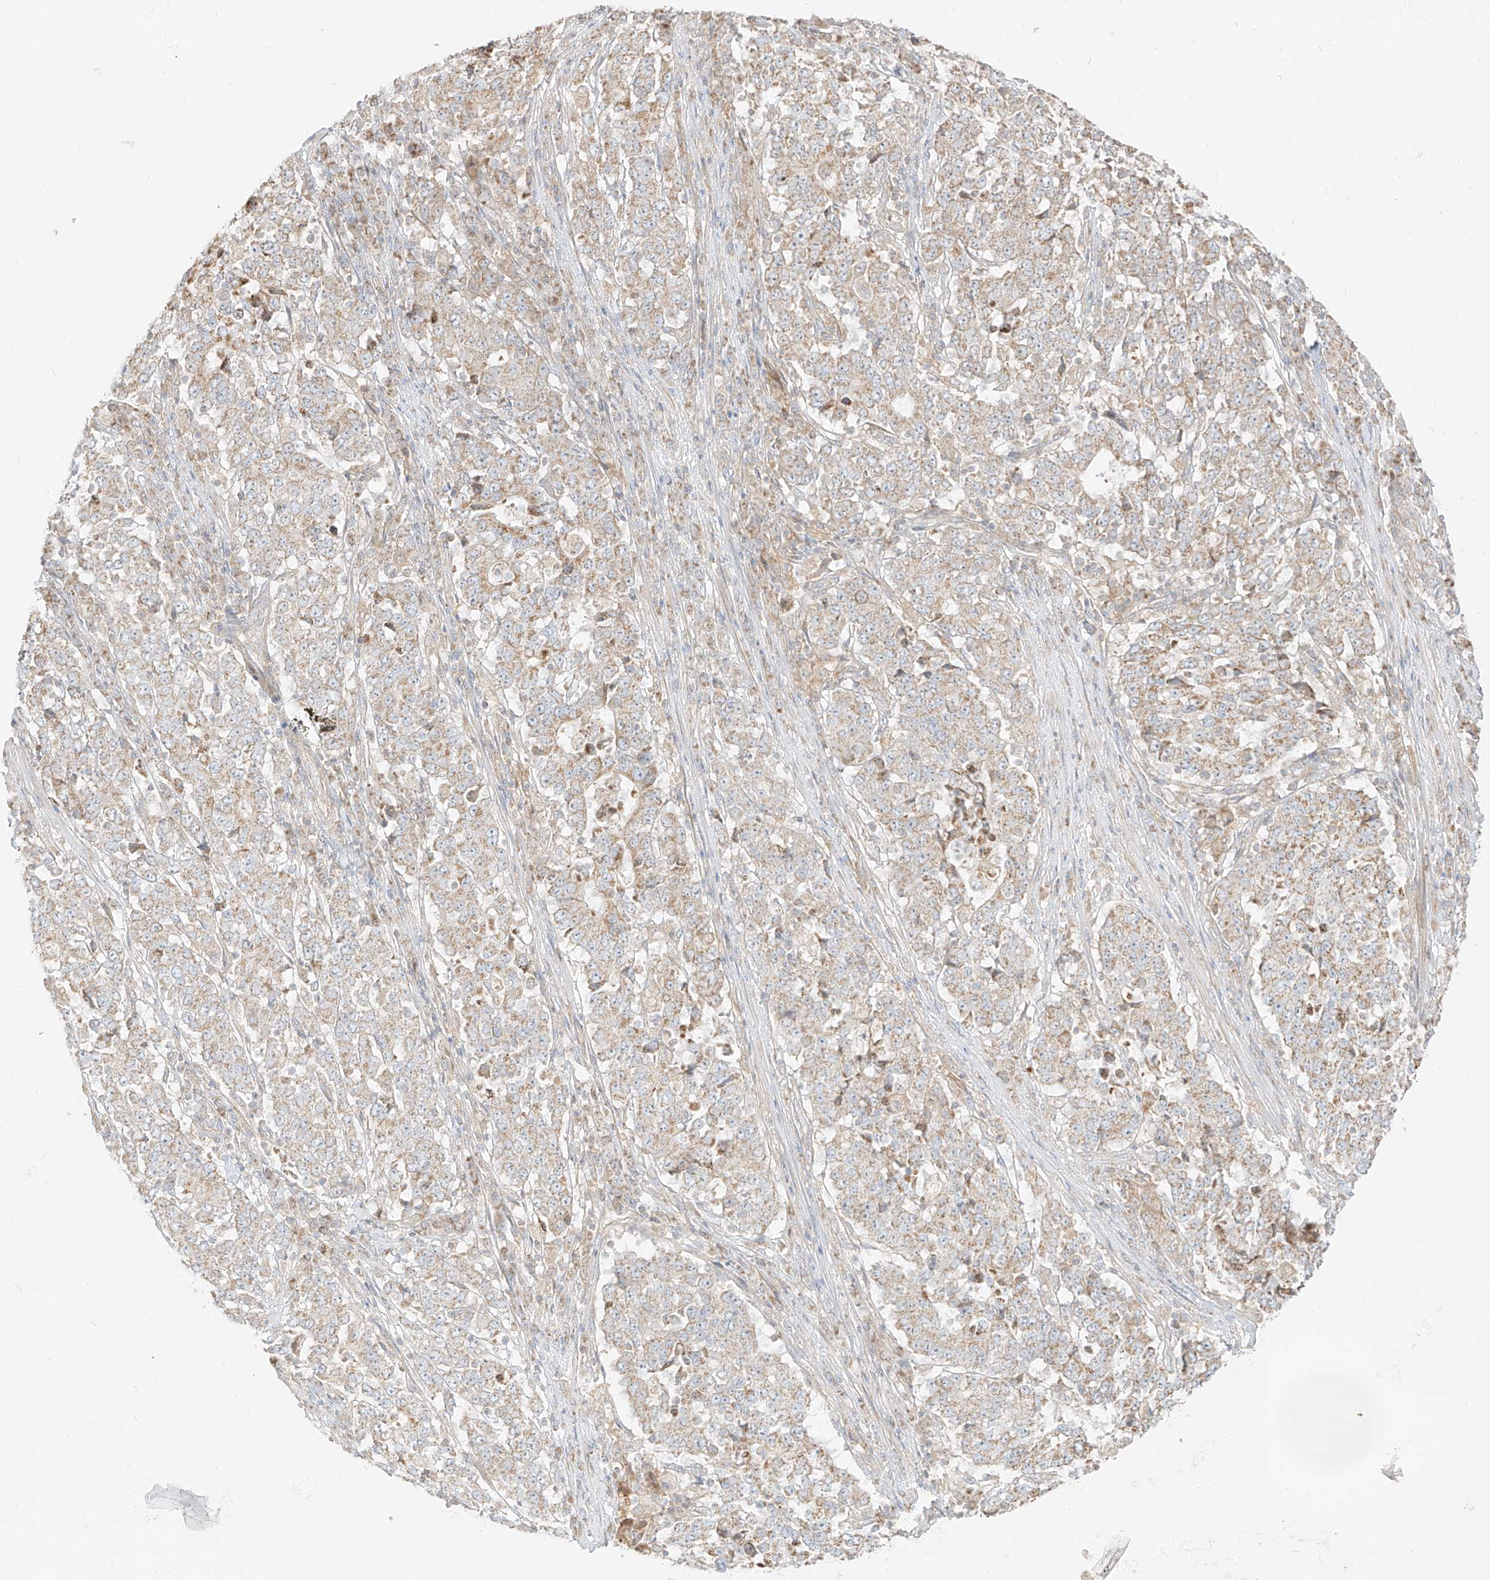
{"staining": {"intensity": "weak", "quantity": ">75%", "location": "cytoplasmic/membranous"}, "tissue": "stomach cancer", "cell_type": "Tumor cells", "image_type": "cancer", "snomed": [{"axis": "morphology", "description": "Adenocarcinoma, NOS"}, {"axis": "topography", "description": "Stomach"}], "caption": "This image displays IHC staining of stomach adenocarcinoma, with low weak cytoplasmic/membranous positivity in about >75% of tumor cells.", "gene": "ZIM3", "patient": {"sex": "male", "age": 59}}